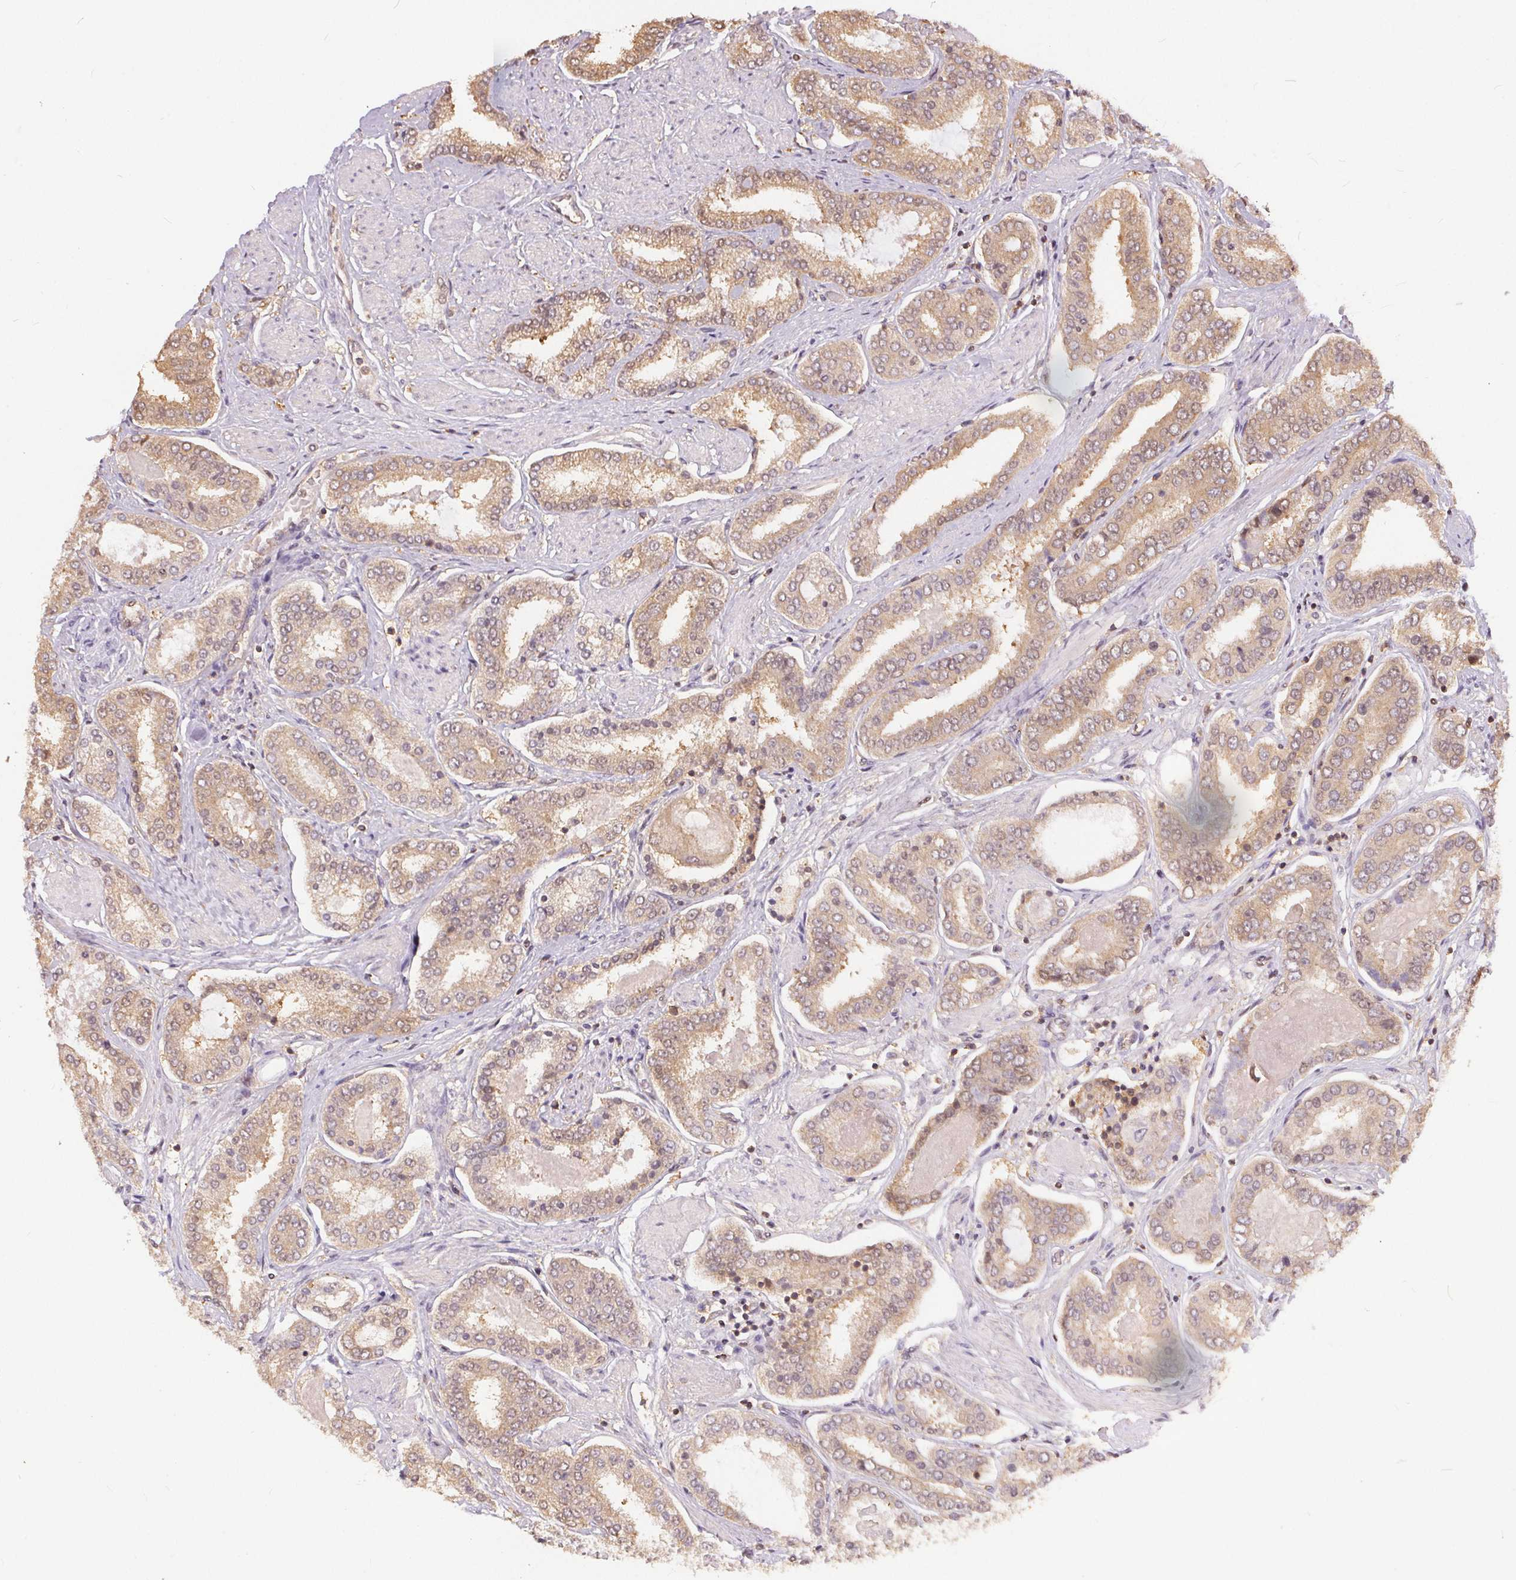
{"staining": {"intensity": "moderate", "quantity": ">75%", "location": "cytoplasmic/membranous"}, "tissue": "prostate cancer", "cell_type": "Tumor cells", "image_type": "cancer", "snomed": [{"axis": "morphology", "description": "Adenocarcinoma, High grade"}, {"axis": "topography", "description": "Prostate"}], "caption": "A histopathology image of human prostate cancer stained for a protein reveals moderate cytoplasmic/membranous brown staining in tumor cells.", "gene": "BLMH", "patient": {"sex": "male", "age": 63}}